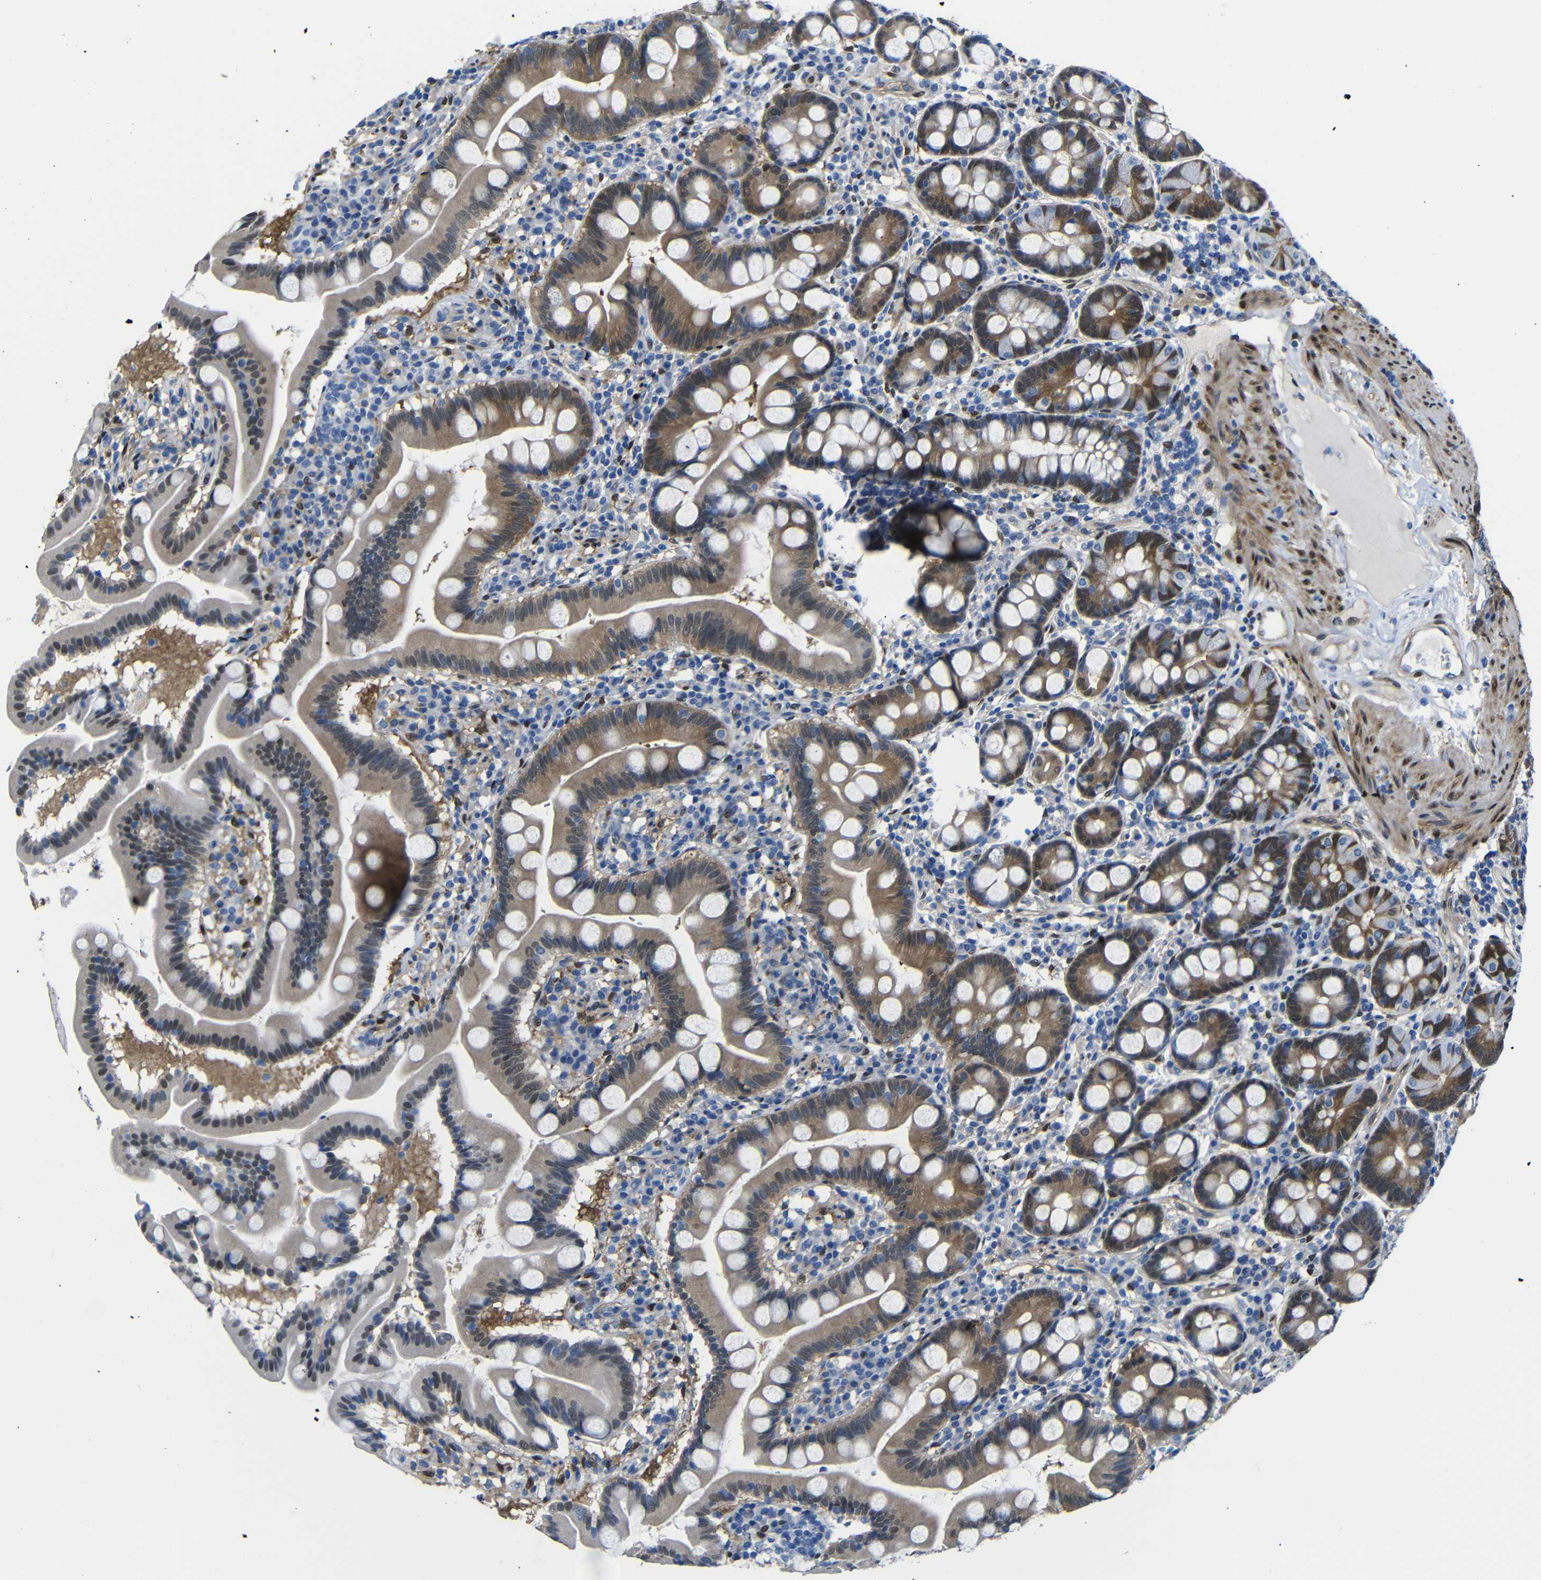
{"staining": {"intensity": "moderate", "quantity": ">75%", "location": "cytoplasmic/membranous,nuclear"}, "tissue": "duodenum", "cell_type": "Glandular cells", "image_type": "normal", "snomed": [{"axis": "morphology", "description": "Normal tissue, NOS"}, {"axis": "topography", "description": "Duodenum"}], "caption": "Immunohistochemistry (DAB (3,3'-diaminobenzidine)) staining of benign duodenum reveals moderate cytoplasmic/membranous,nuclear protein expression in approximately >75% of glandular cells. (DAB (3,3'-diaminobenzidine) = brown stain, brightfield microscopy at high magnification).", "gene": "YAP1", "patient": {"sex": "male", "age": 50}}